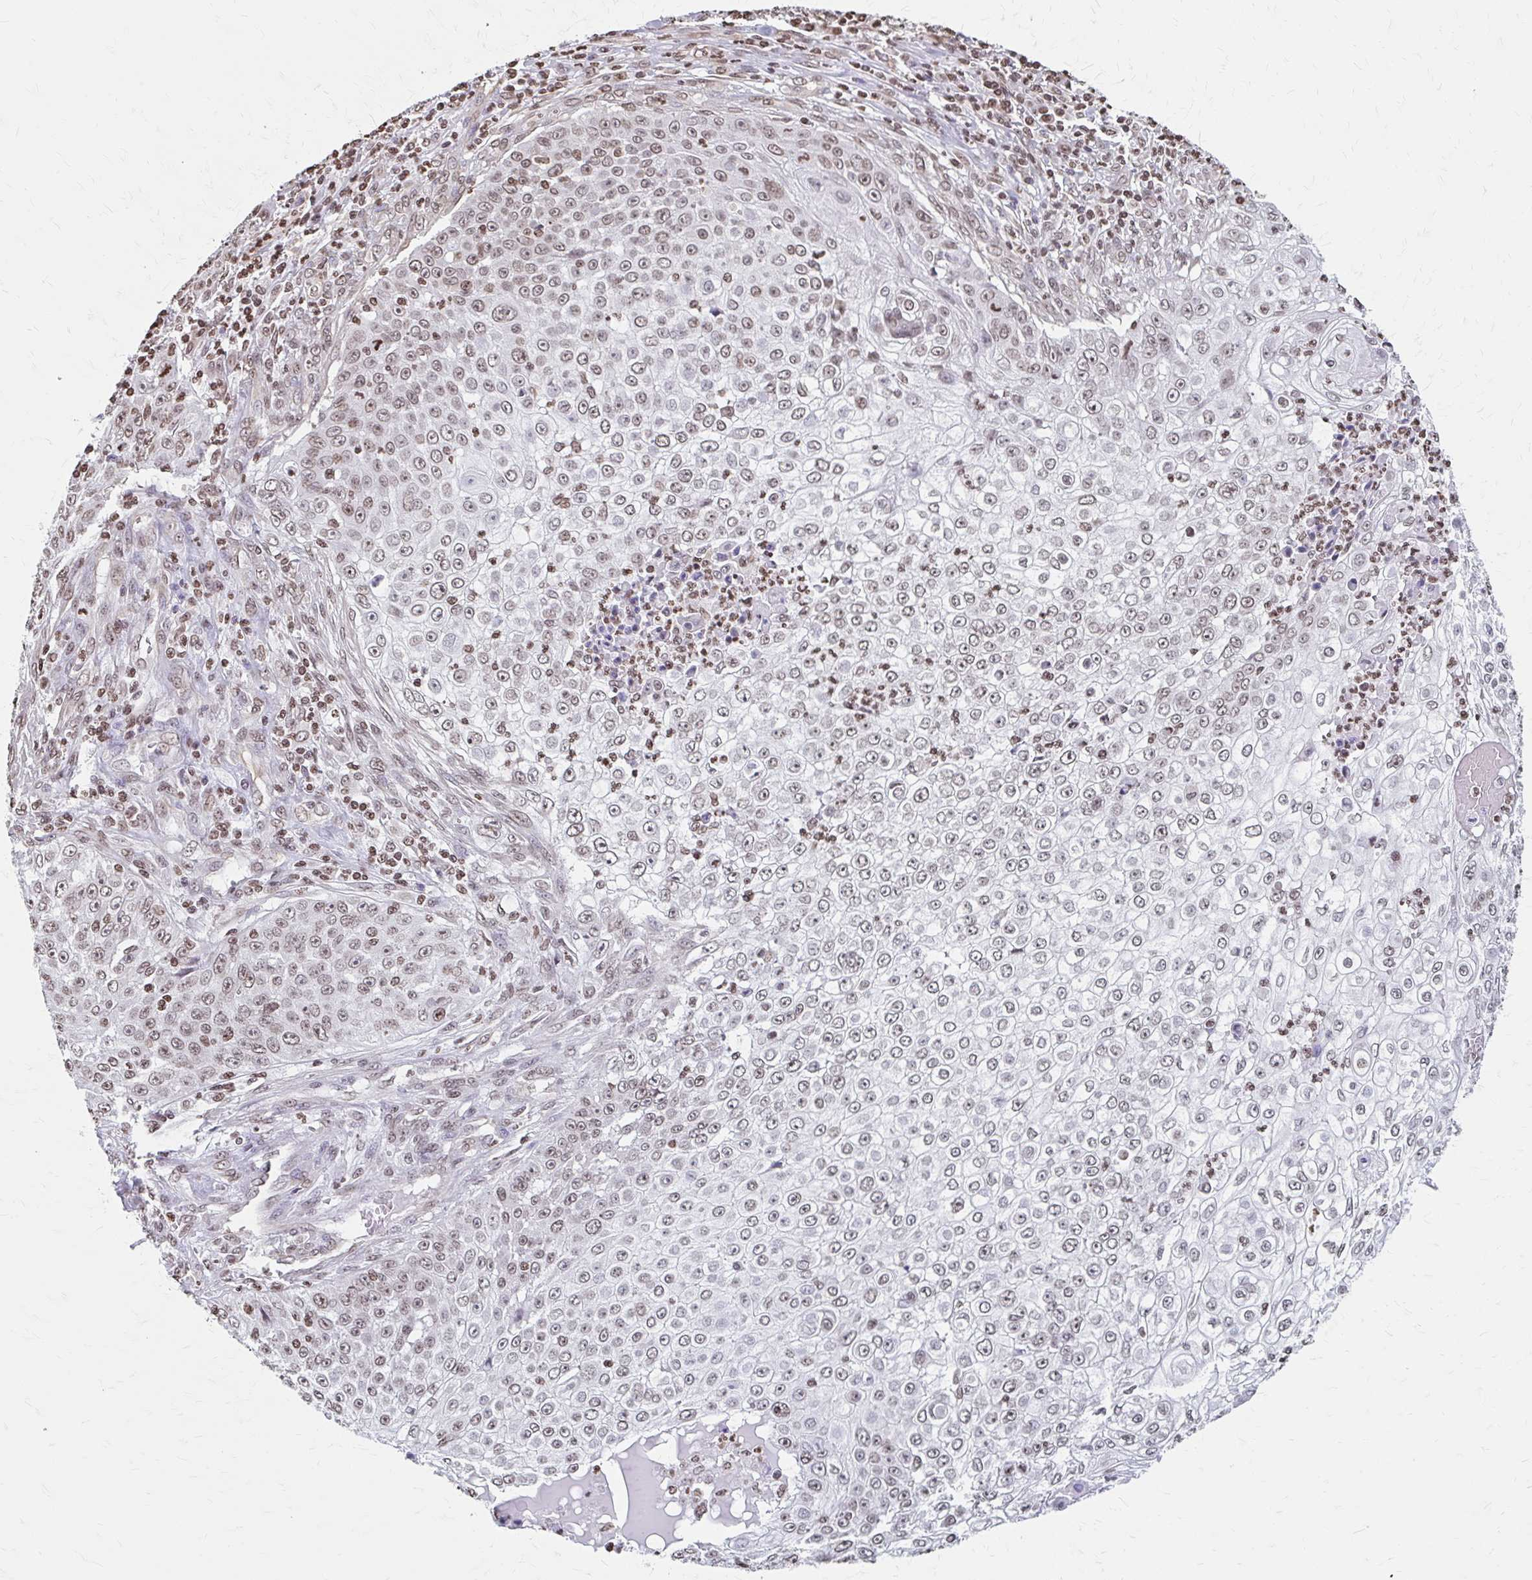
{"staining": {"intensity": "moderate", "quantity": ">75%", "location": "nuclear"}, "tissue": "skin cancer", "cell_type": "Tumor cells", "image_type": "cancer", "snomed": [{"axis": "morphology", "description": "Squamous cell carcinoma, NOS"}, {"axis": "topography", "description": "Skin"}], "caption": "This is an image of immunohistochemistry (IHC) staining of skin cancer, which shows moderate positivity in the nuclear of tumor cells.", "gene": "ORC3", "patient": {"sex": "male", "age": 24}}